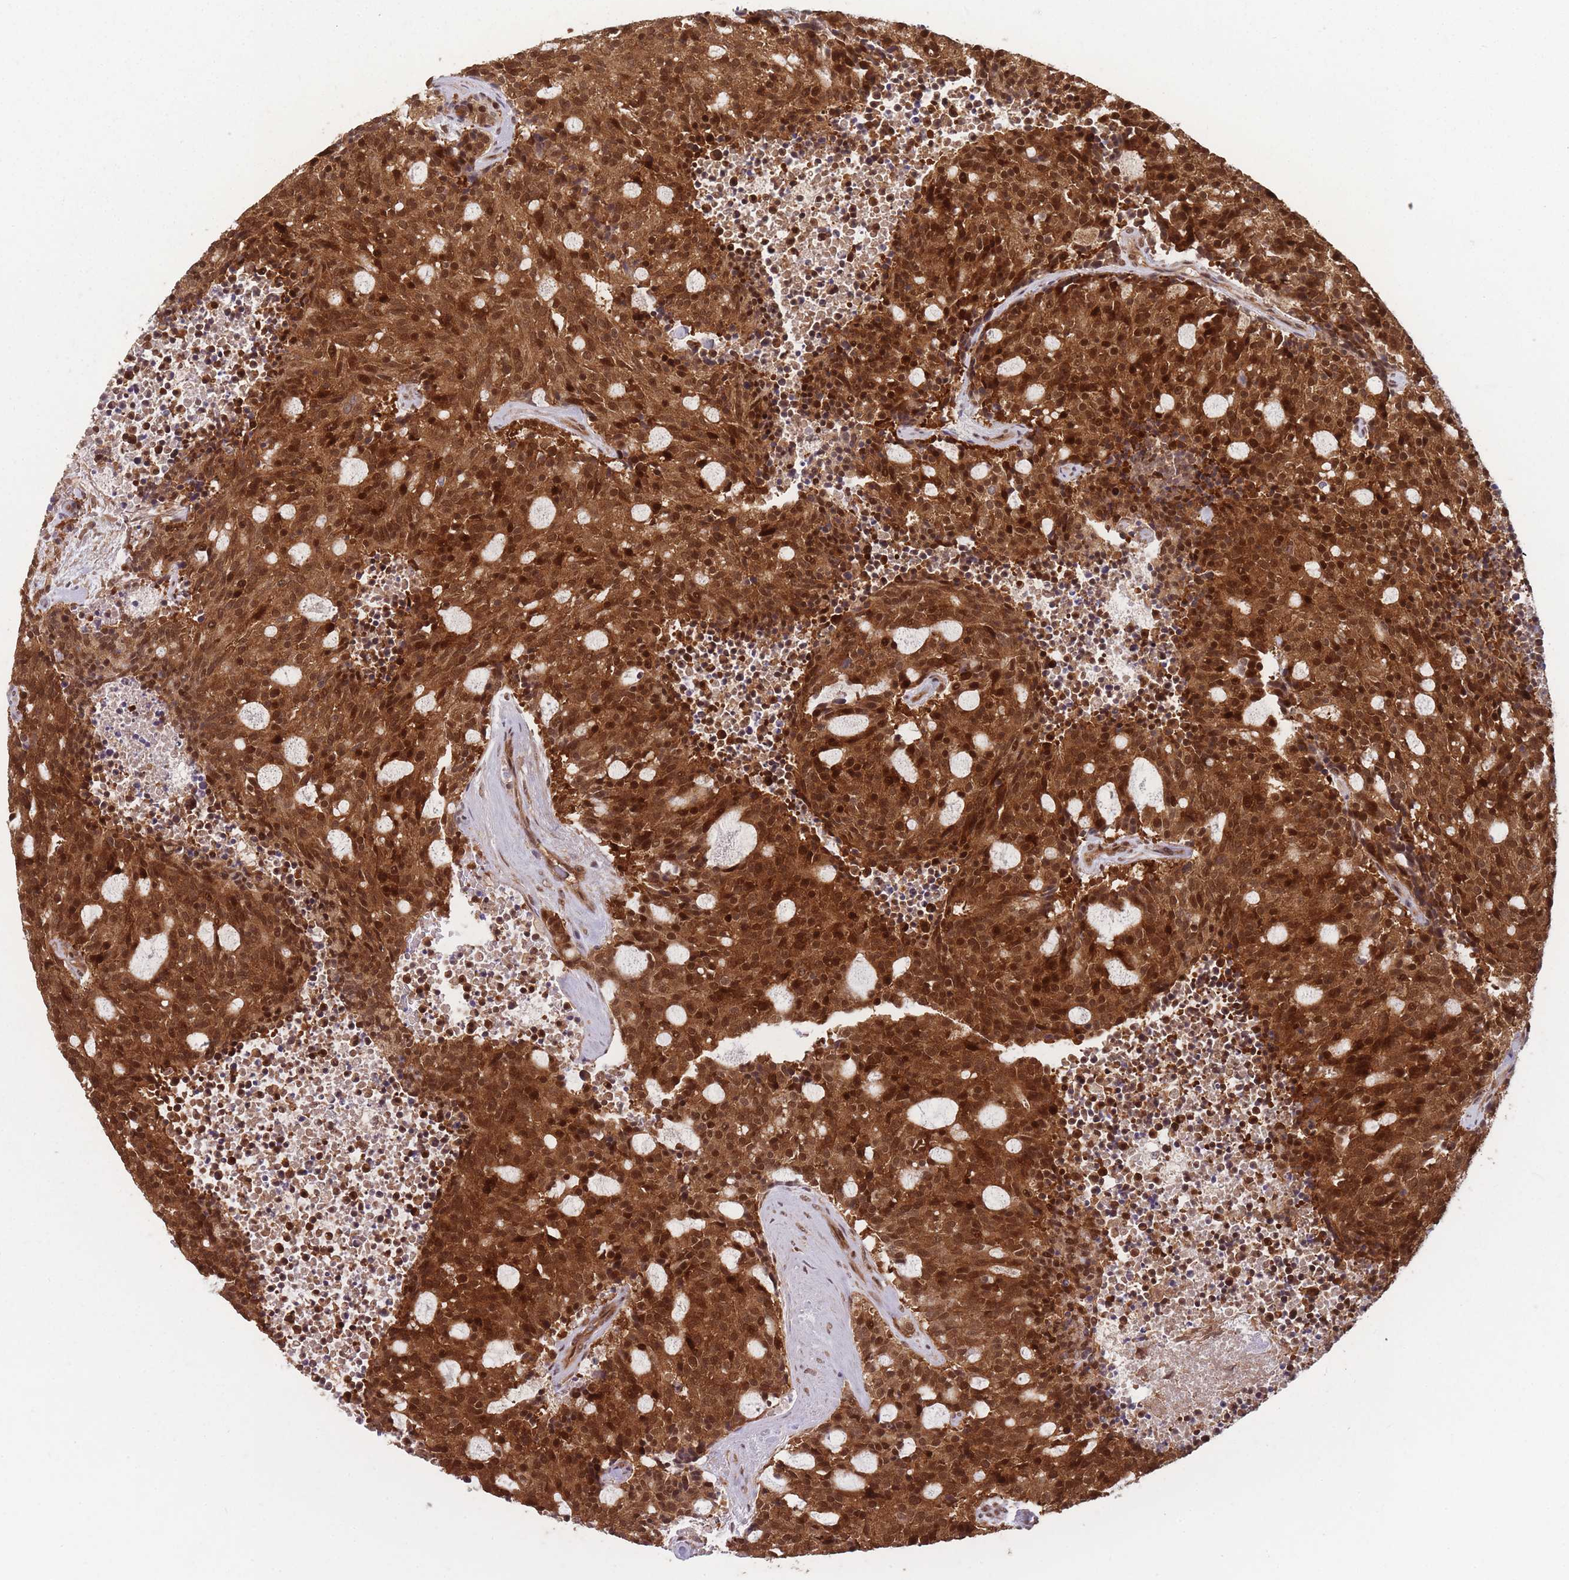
{"staining": {"intensity": "strong", "quantity": ">75%", "location": "cytoplasmic/membranous,nuclear"}, "tissue": "carcinoid", "cell_type": "Tumor cells", "image_type": "cancer", "snomed": [{"axis": "morphology", "description": "Carcinoid, malignant, NOS"}, {"axis": "topography", "description": "Pancreas"}], "caption": "Immunohistochemistry staining of carcinoid, which displays high levels of strong cytoplasmic/membranous and nuclear staining in about >75% of tumor cells indicating strong cytoplasmic/membranous and nuclear protein positivity. The staining was performed using DAB (brown) for protein detection and nuclei were counterstained in hematoxylin (blue).", "gene": "PPP6R3", "patient": {"sex": "female", "age": 54}}